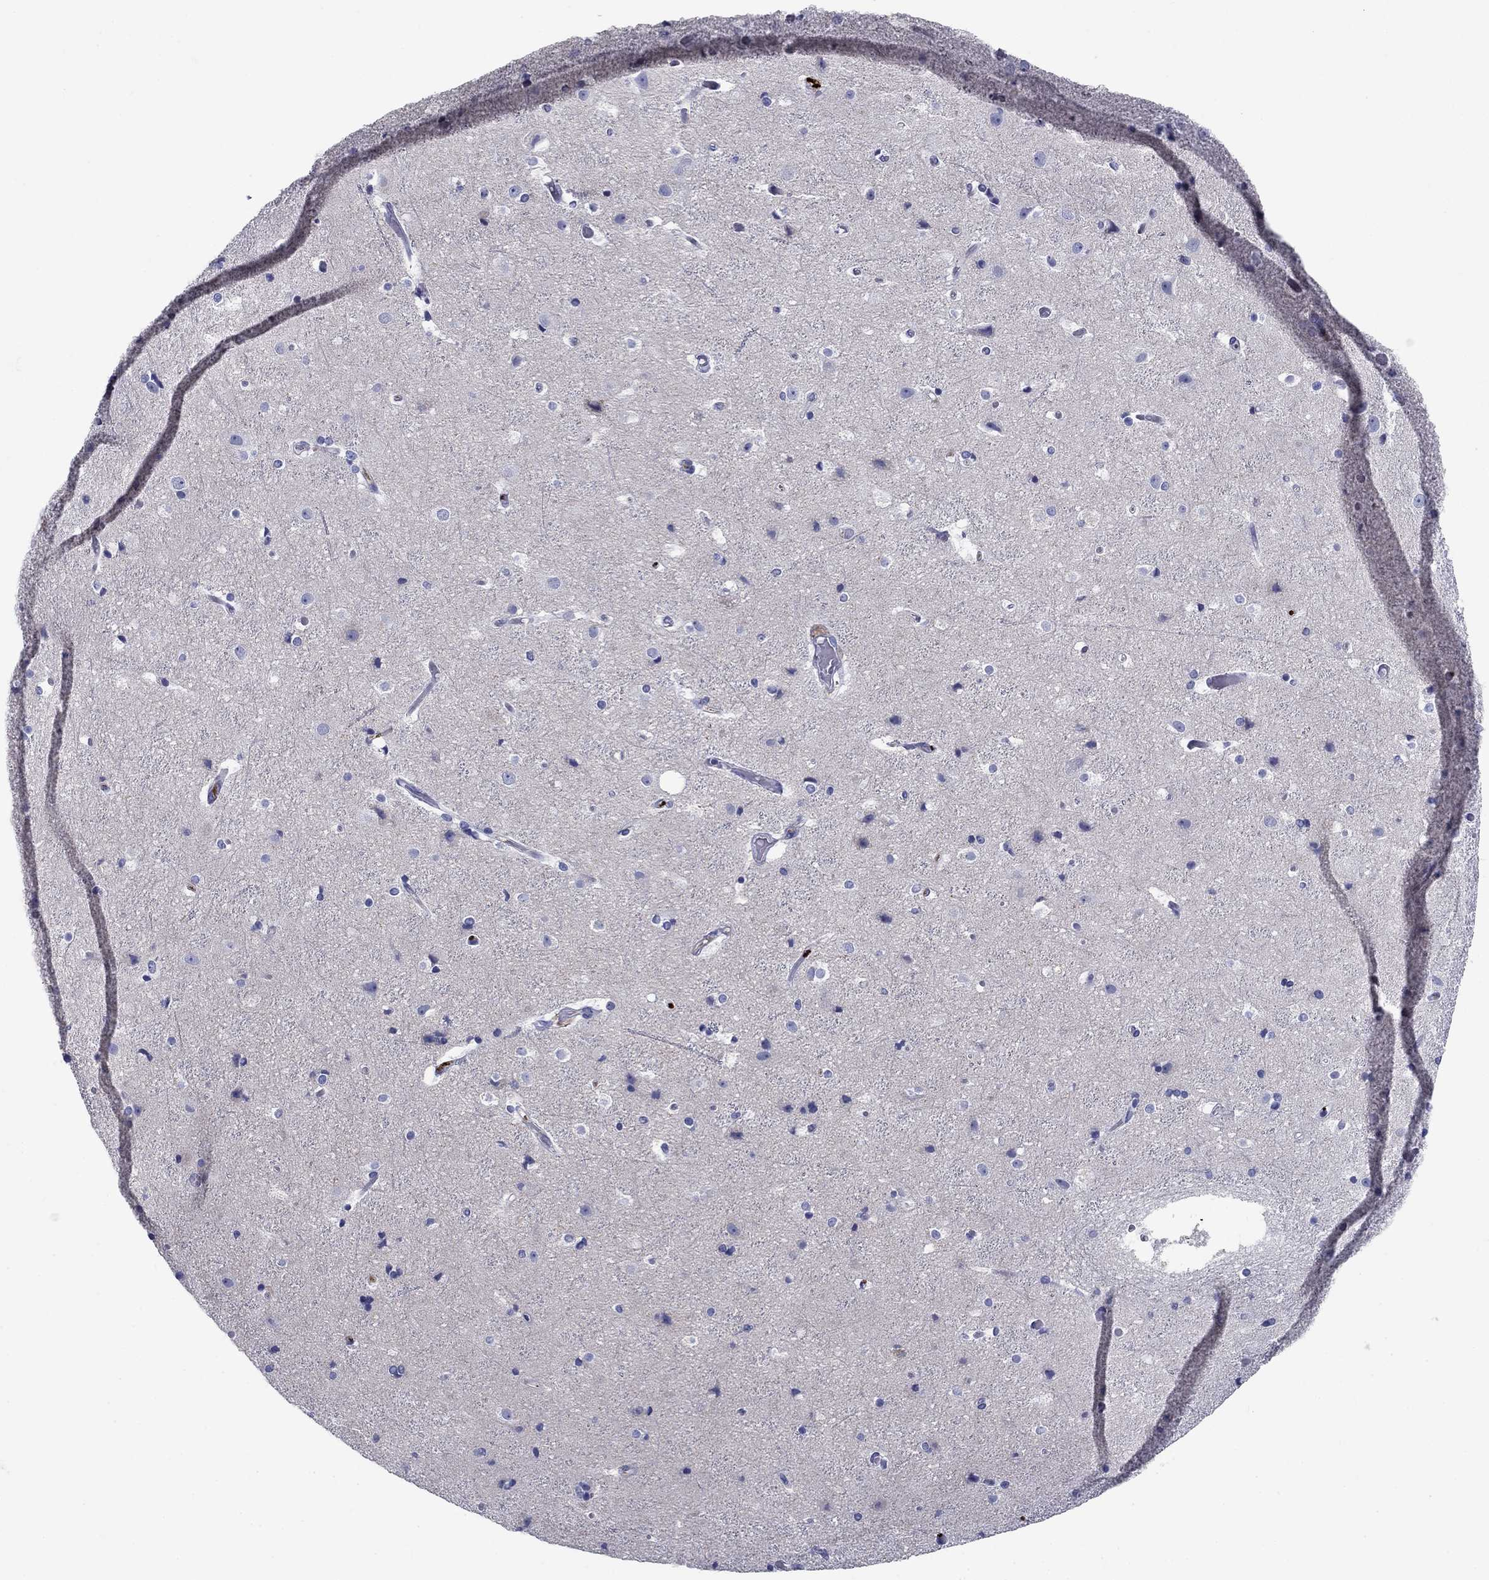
{"staining": {"intensity": "negative", "quantity": "none", "location": "none"}, "tissue": "cerebral cortex", "cell_type": "Endothelial cells", "image_type": "normal", "snomed": [{"axis": "morphology", "description": "Normal tissue, NOS"}, {"axis": "topography", "description": "Cerebral cortex"}], "caption": "Immunohistochemistry image of benign cerebral cortex stained for a protein (brown), which displays no positivity in endothelial cells. (DAB (3,3'-diaminobenzidine) immunohistochemistry (IHC) with hematoxylin counter stain).", "gene": "UPB1", "patient": {"sex": "female", "age": 52}}